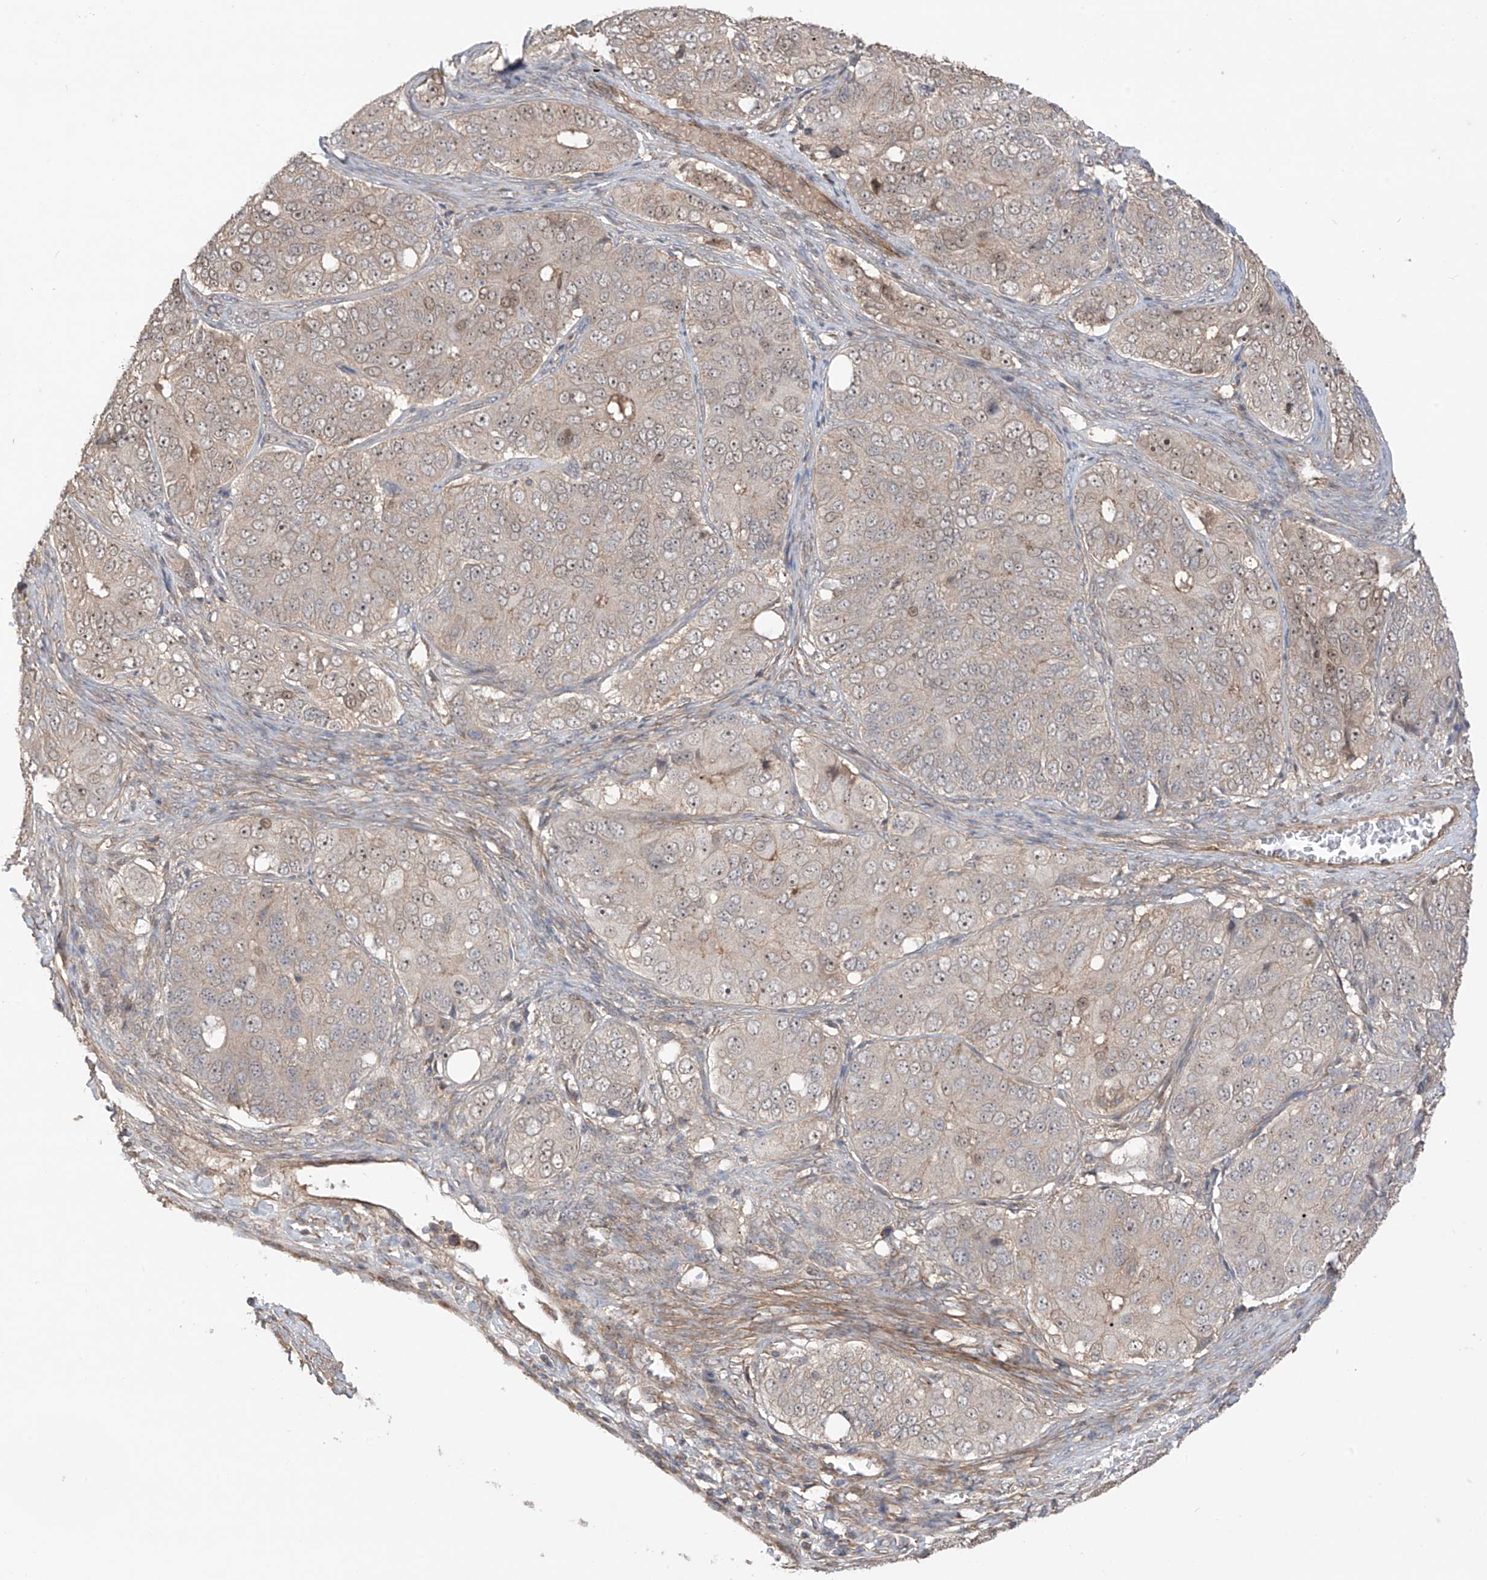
{"staining": {"intensity": "weak", "quantity": "<25%", "location": "cytoplasmic/membranous,nuclear"}, "tissue": "ovarian cancer", "cell_type": "Tumor cells", "image_type": "cancer", "snomed": [{"axis": "morphology", "description": "Carcinoma, endometroid"}, {"axis": "topography", "description": "Ovary"}], "caption": "Immunohistochemistry (IHC) of human ovarian cancer (endometroid carcinoma) exhibits no positivity in tumor cells.", "gene": "LRRC74A", "patient": {"sex": "female", "age": 51}}